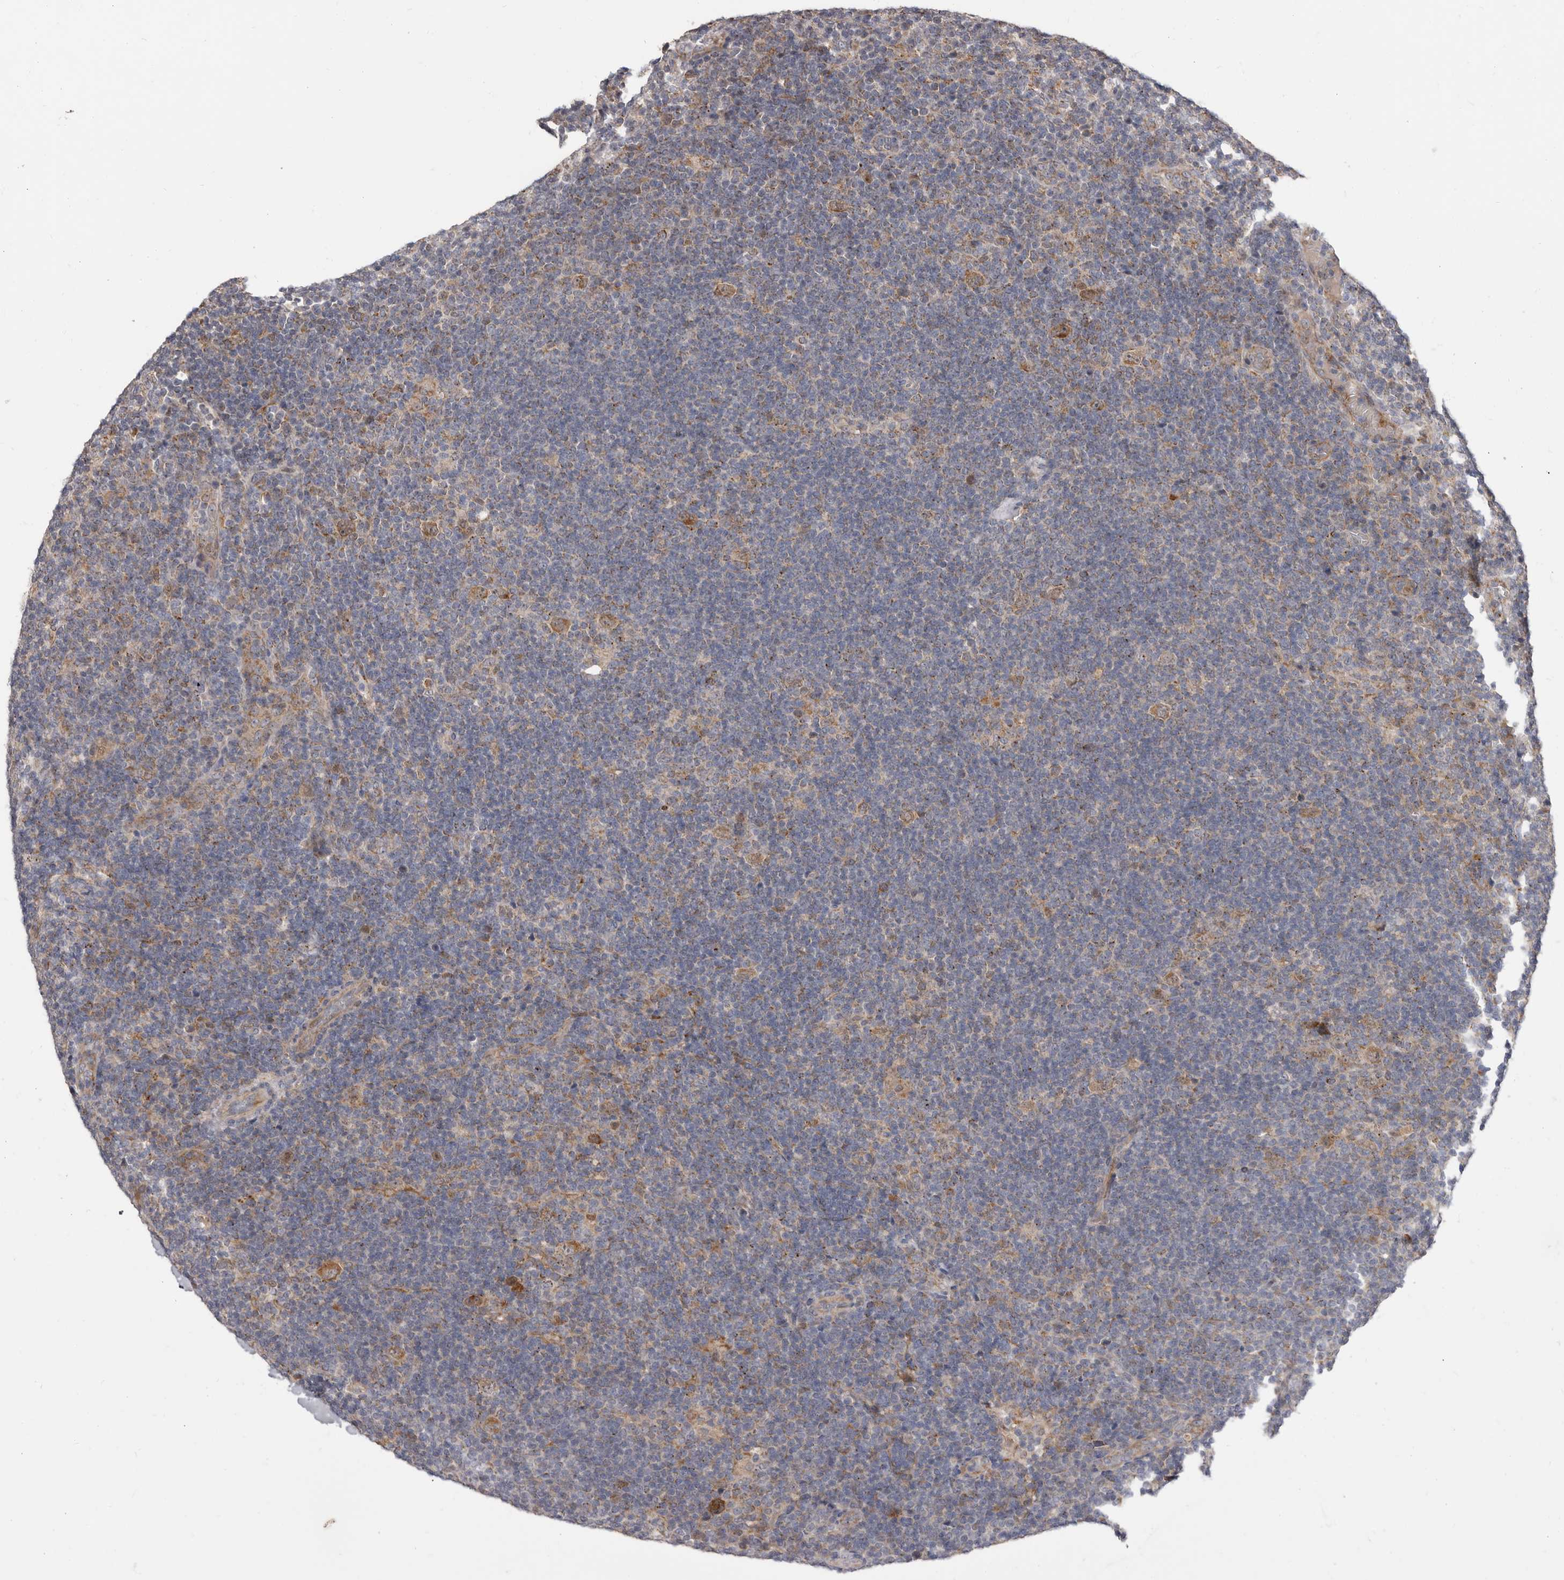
{"staining": {"intensity": "moderate", "quantity": ">75%", "location": "cytoplasmic/membranous"}, "tissue": "lymphoma", "cell_type": "Tumor cells", "image_type": "cancer", "snomed": [{"axis": "morphology", "description": "Hodgkin's disease, NOS"}, {"axis": "topography", "description": "Lymph node"}], "caption": "There is medium levels of moderate cytoplasmic/membranous expression in tumor cells of lymphoma, as demonstrated by immunohistochemical staining (brown color).", "gene": "SMC4", "patient": {"sex": "female", "age": 57}}